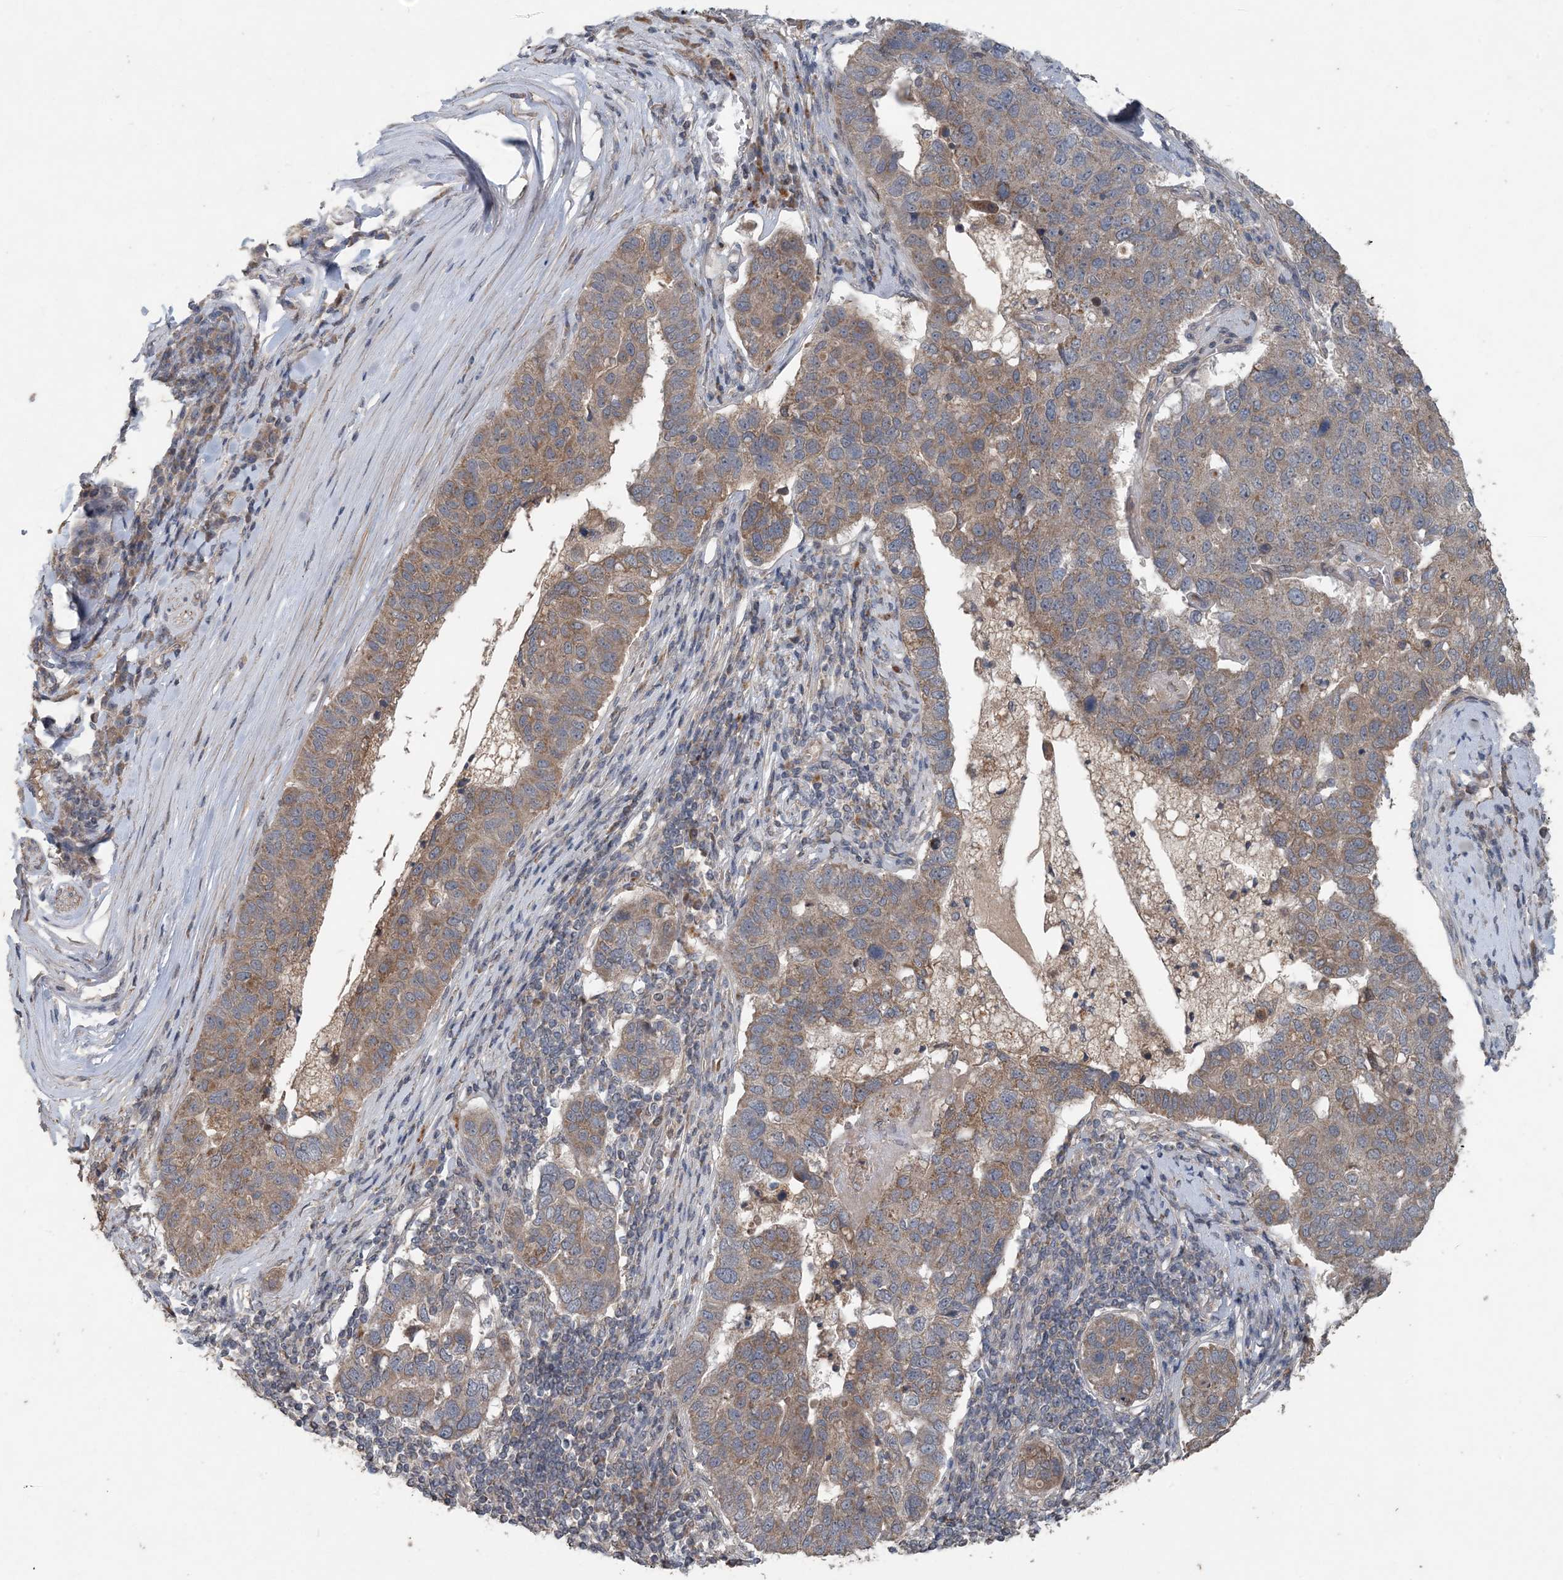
{"staining": {"intensity": "moderate", "quantity": "25%-75%", "location": "cytoplasmic/membranous"}, "tissue": "pancreatic cancer", "cell_type": "Tumor cells", "image_type": "cancer", "snomed": [{"axis": "morphology", "description": "Adenocarcinoma, NOS"}, {"axis": "topography", "description": "Pancreas"}], "caption": "The photomicrograph displays immunohistochemical staining of pancreatic adenocarcinoma. There is moderate cytoplasmic/membranous staining is present in approximately 25%-75% of tumor cells.", "gene": "MYO9B", "patient": {"sex": "female", "age": 61}}